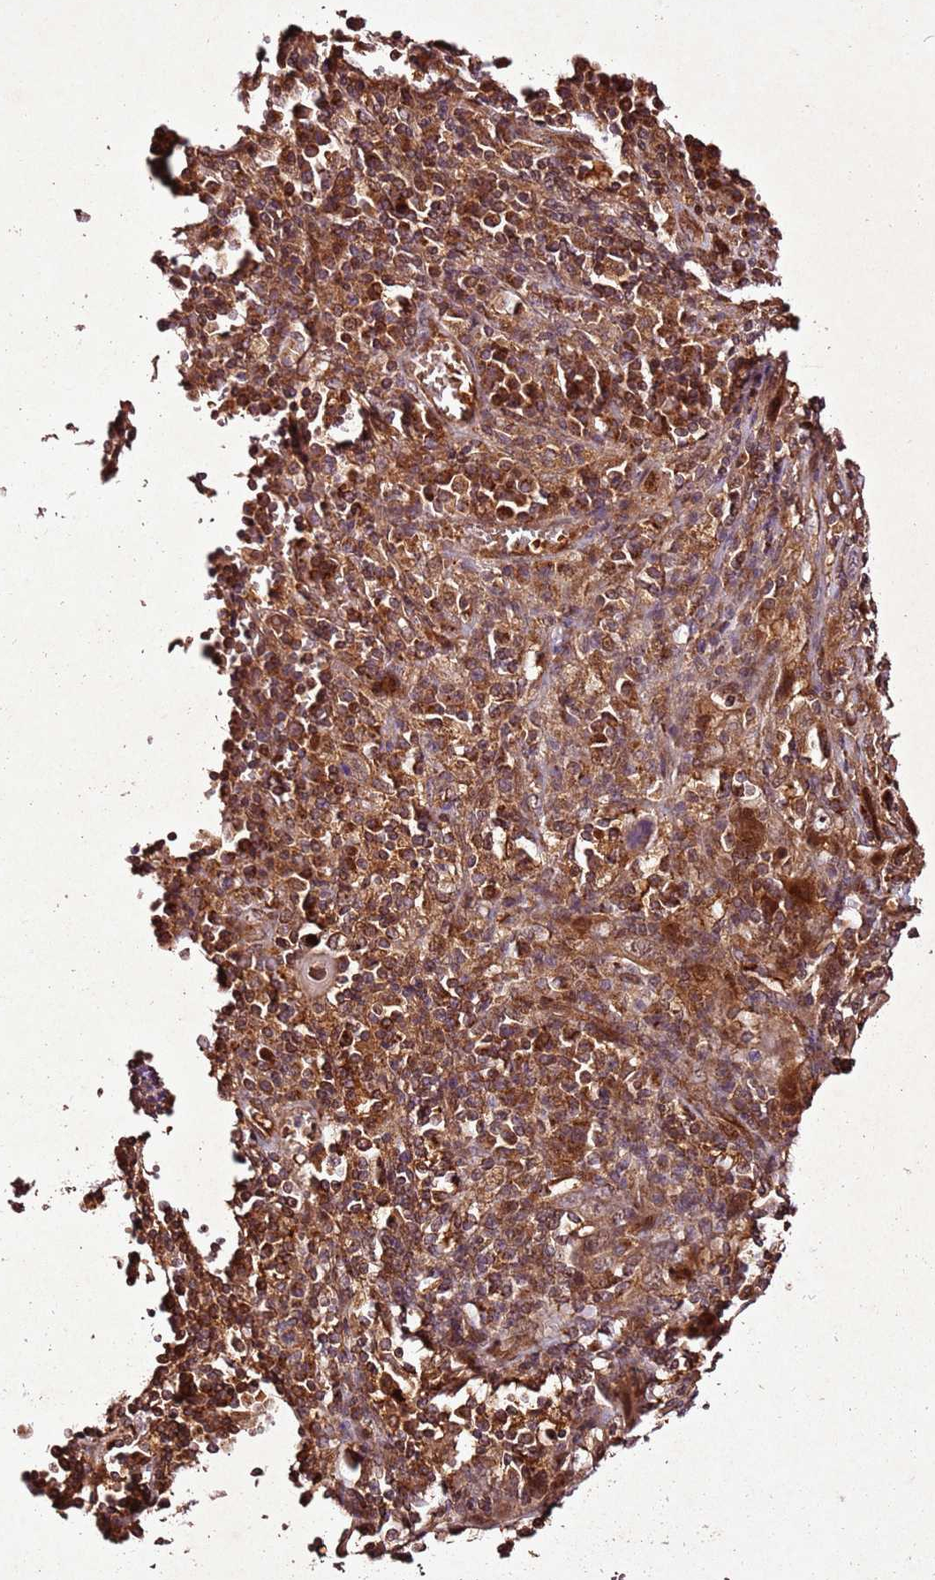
{"staining": {"intensity": "moderate", "quantity": ">75%", "location": "cytoplasmic/membranous,nuclear"}, "tissue": "cervical cancer", "cell_type": "Tumor cells", "image_type": "cancer", "snomed": [{"axis": "morphology", "description": "Squamous cell carcinoma, NOS"}, {"axis": "topography", "description": "Cervix"}], "caption": "Immunohistochemistry (IHC) micrograph of neoplastic tissue: cervical cancer stained using immunohistochemistry demonstrates medium levels of moderate protein expression localized specifically in the cytoplasmic/membranous and nuclear of tumor cells, appearing as a cytoplasmic/membranous and nuclear brown color.", "gene": "PTMA", "patient": {"sex": "female", "age": 46}}